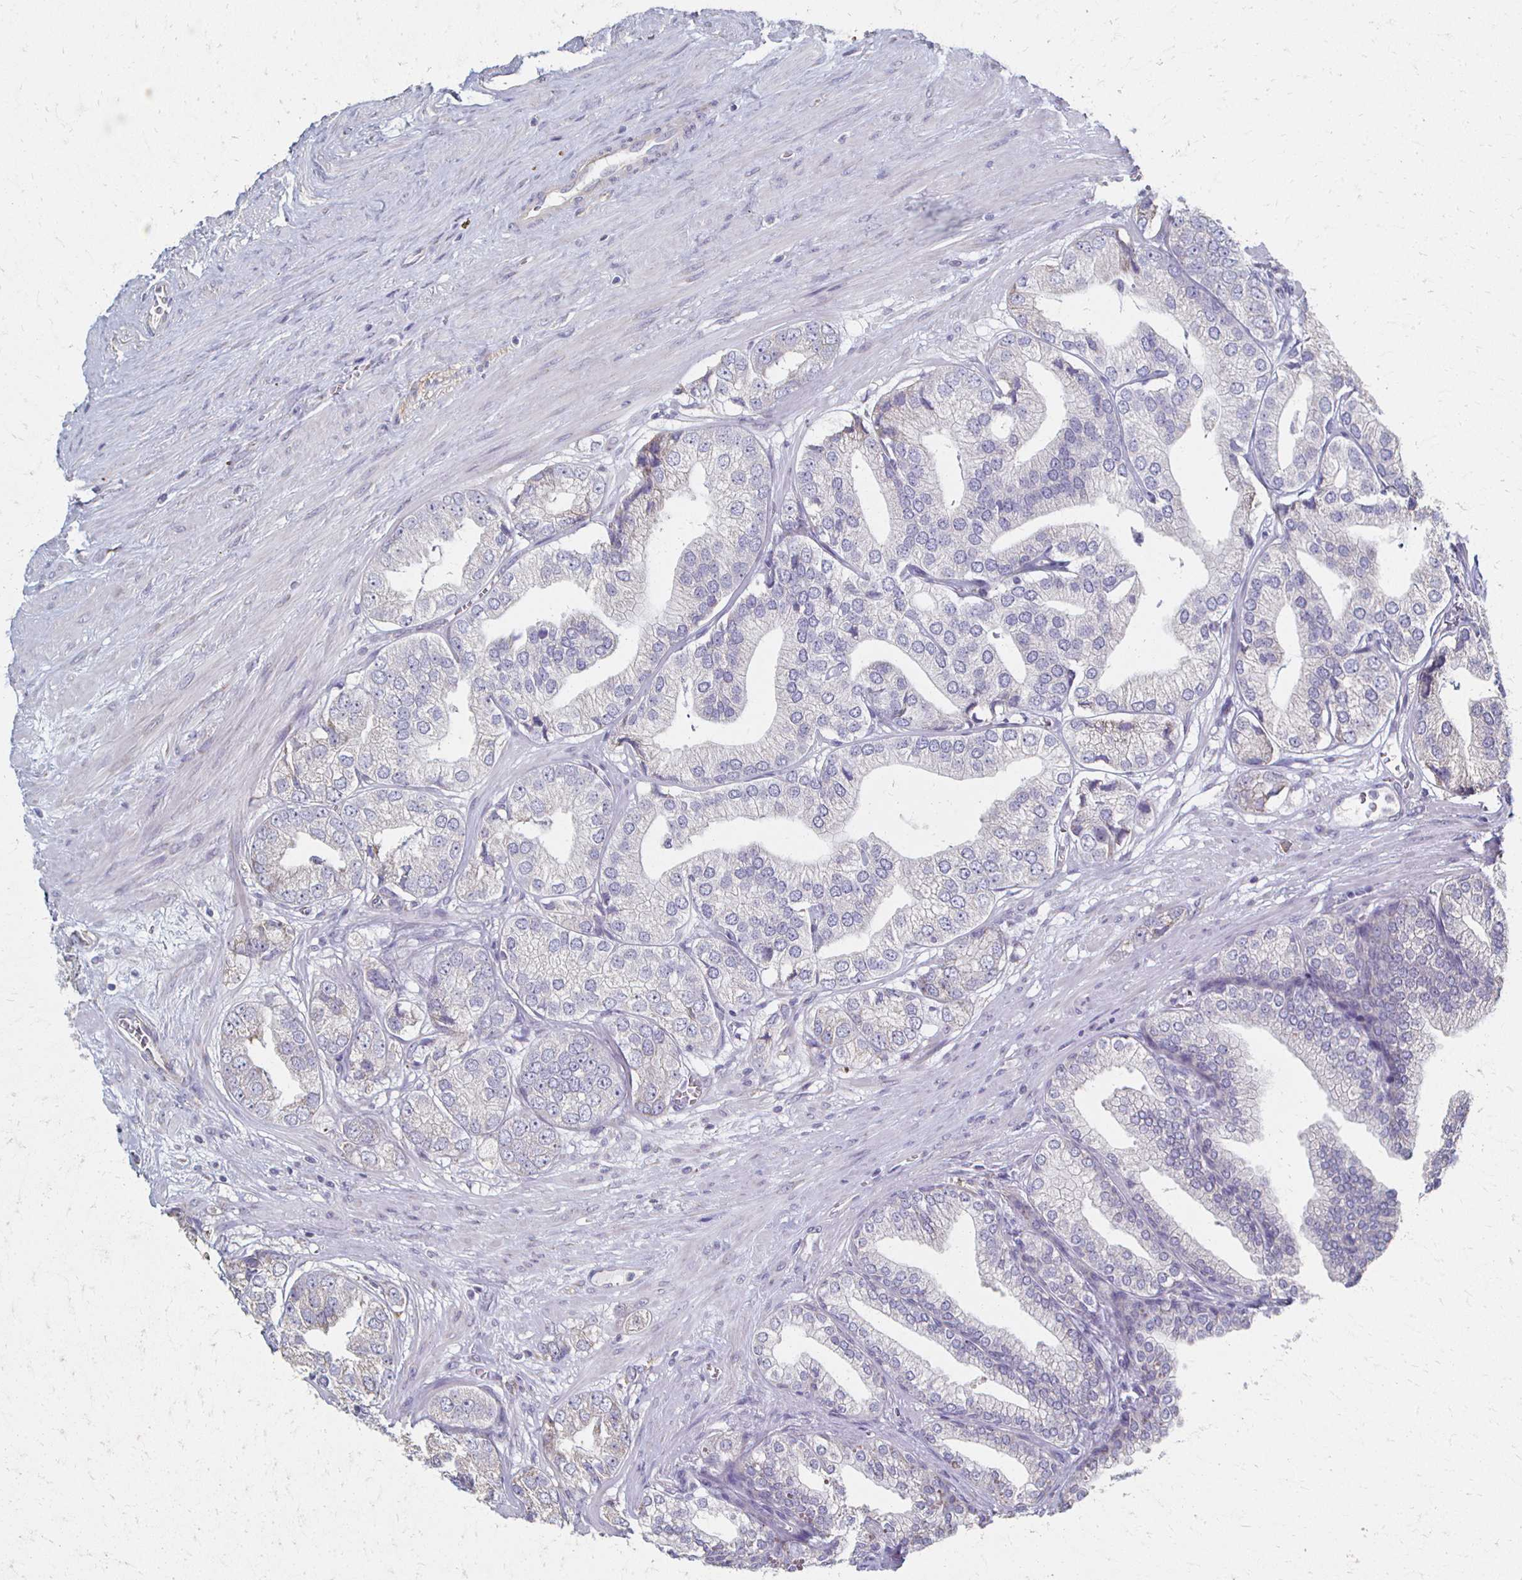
{"staining": {"intensity": "negative", "quantity": "none", "location": "none"}, "tissue": "prostate cancer", "cell_type": "Tumor cells", "image_type": "cancer", "snomed": [{"axis": "morphology", "description": "Adenocarcinoma, High grade"}, {"axis": "topography", "description": "Prostate"}], "caption": "This is an immunohistochemistry photomicrograph of human prostate cancer (adenocarcinoma (high-grade)). There is no expression in tumor cells.", "gene": "ATP1A3", "patient": {"sex": "male", "age": 58}}